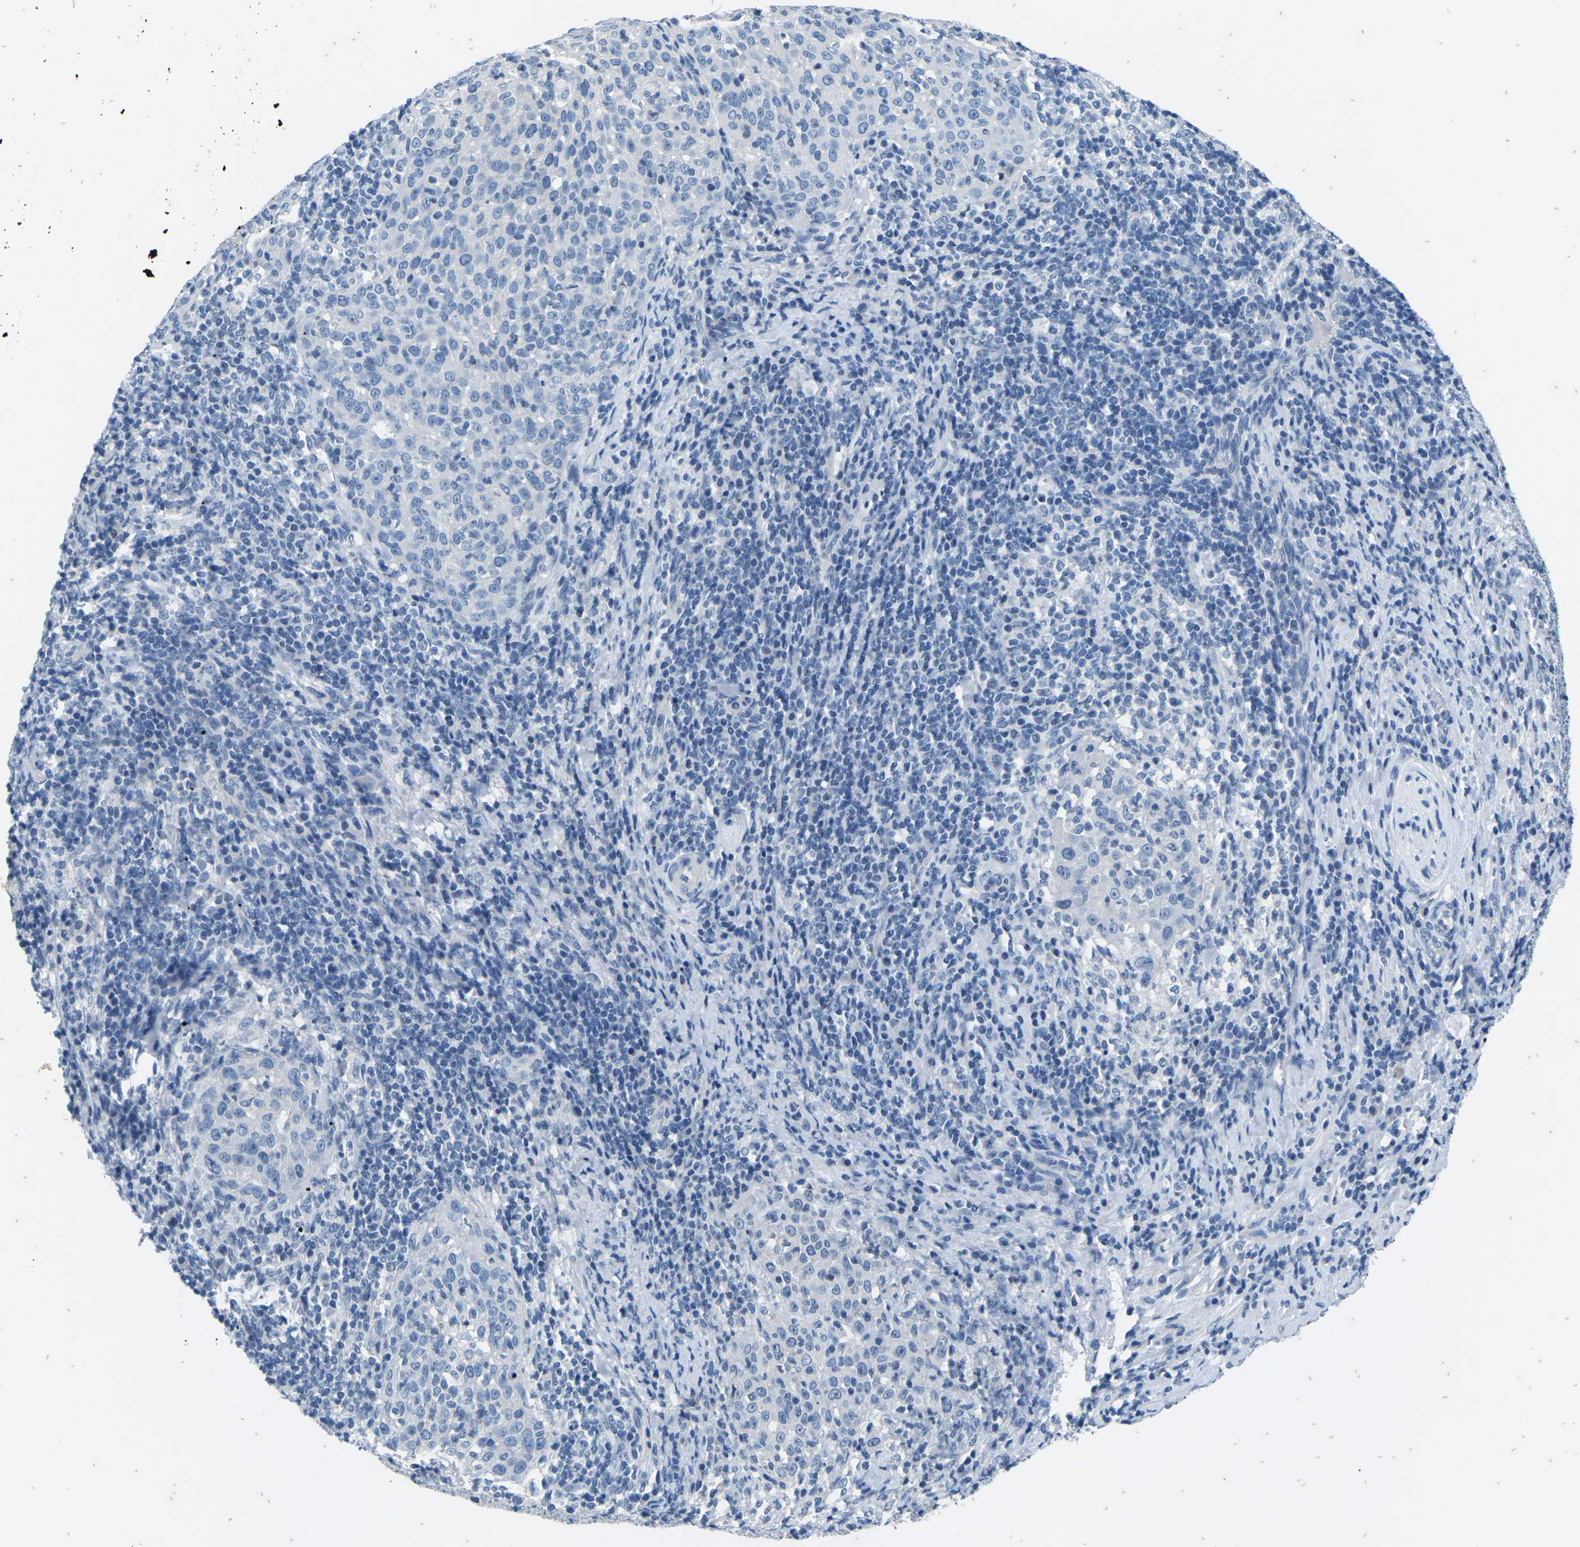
{"staining": {"intensity": "negative", "quantity": "none", "location": "none"}, "tissue": "cervical cancer", "cell_type": "Tumor cells", "image_type": "cancer", "snomed": [{"axis": "morphology", "description": "Squamous cell carcinoma, NOS"}, {"axis": "topography", "description": "Cervix"}], "caption": "DAB (3,3'-diaminobenzidine) immunohistochemical staining of cervical squamous cell carcinoma shows no significant positivity in tumor cells.", "gene": "UMOD", "patient": {"sex": "female", "age": 51}}